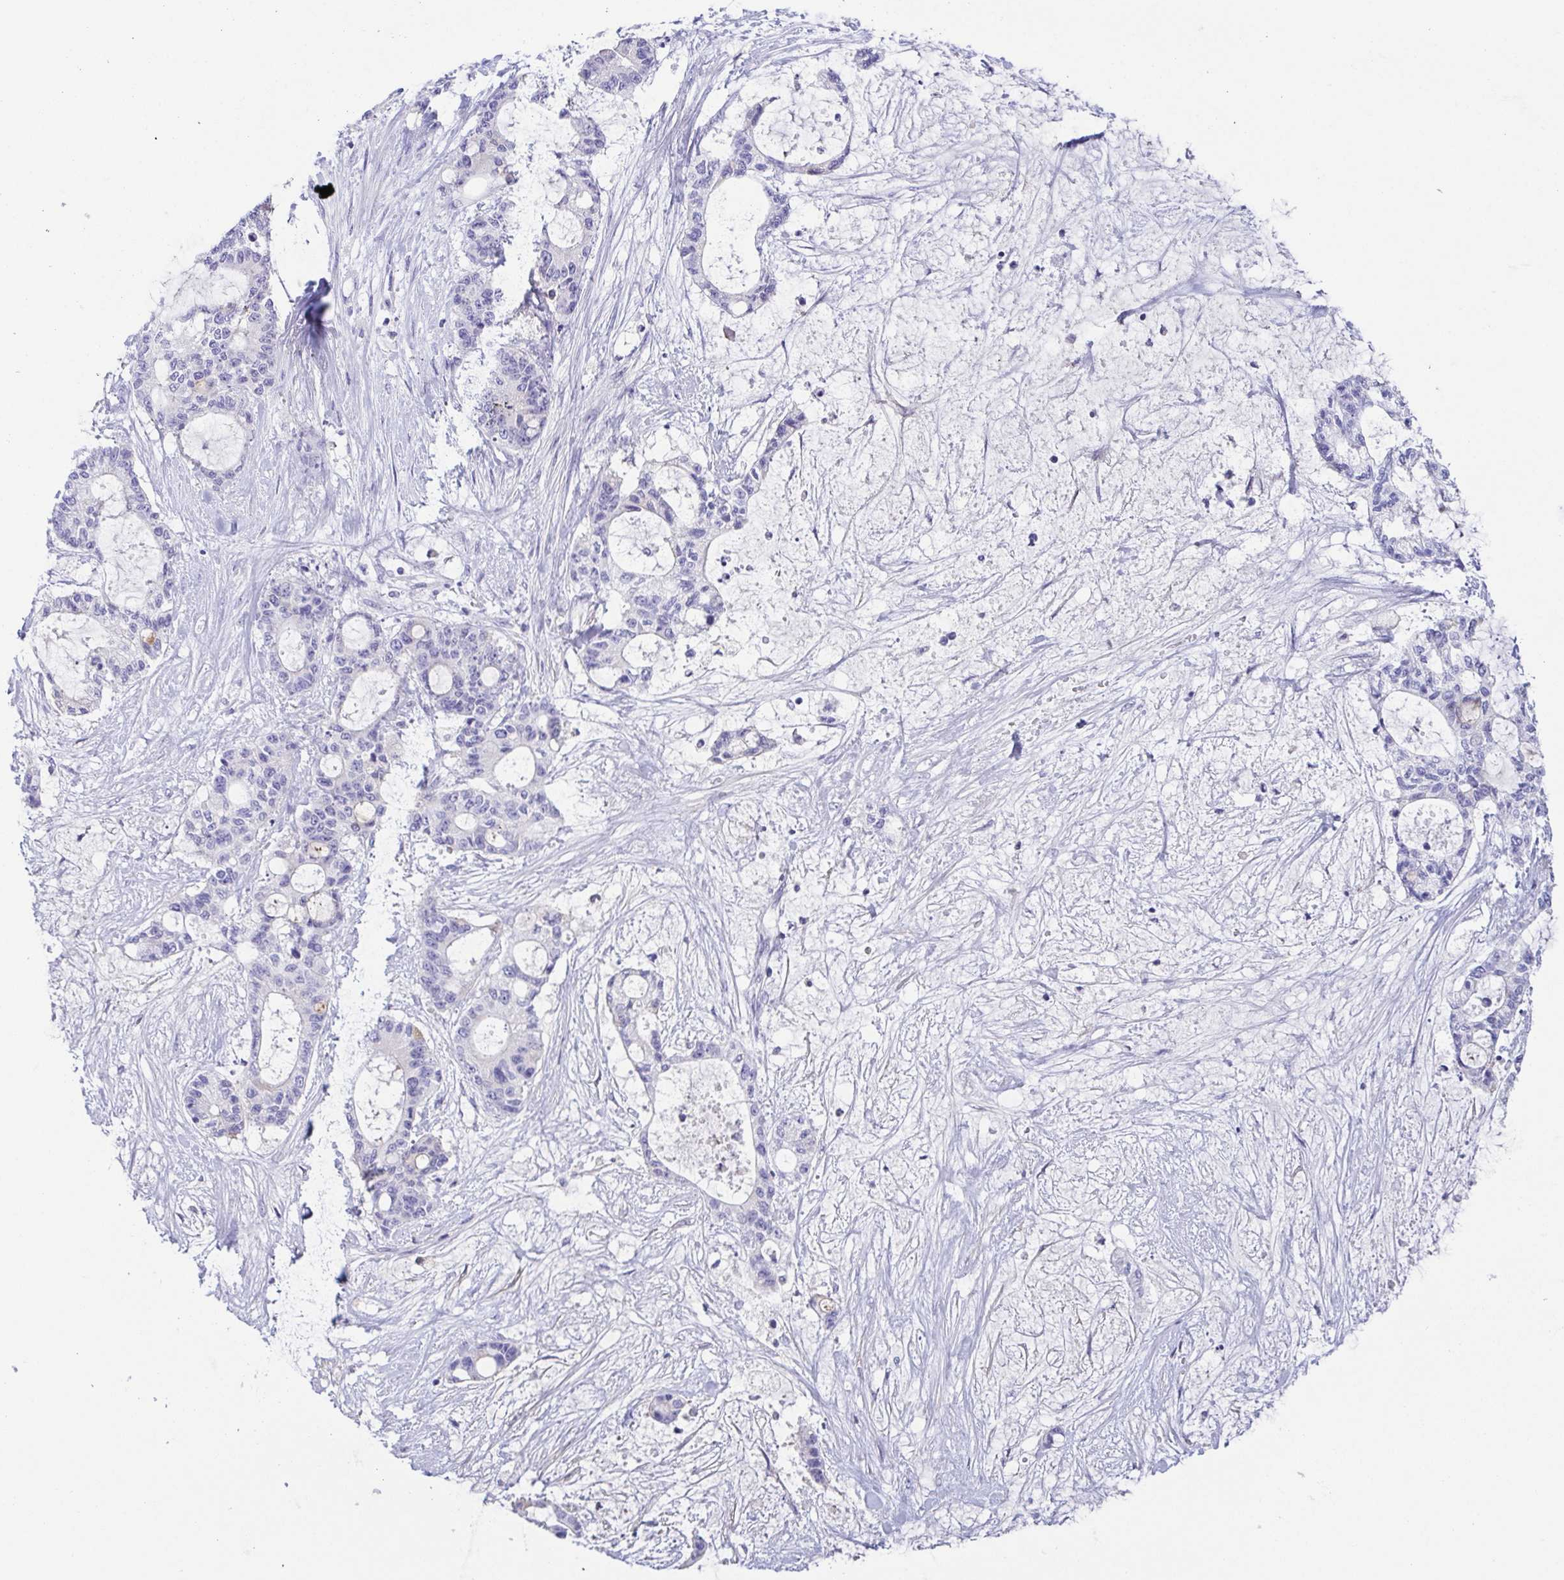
{"staining": {"intensity": "negative", "quantity": "none", "location": "none"}, "tissue": "liver cancer", "cell_type": "Tumor cells", "image_type": "cancer", "snomed": [{"axis": "morphology", "description": "Normal tissue, NOS"}, {"axis": "morphology", "description": "Cholangiocarcinoma"}, {"axis": "topography", "description": "Liver"}, {"axis": "topography", "description": "Peripheral nerve tissue"}], "caption": "Human cholangiocarcinoma (liver) stained for a protein using IHC demonstrates no positivity in tumor cells.", "gene": "TREH", "patient": {"sex": "female", "age": 73}}